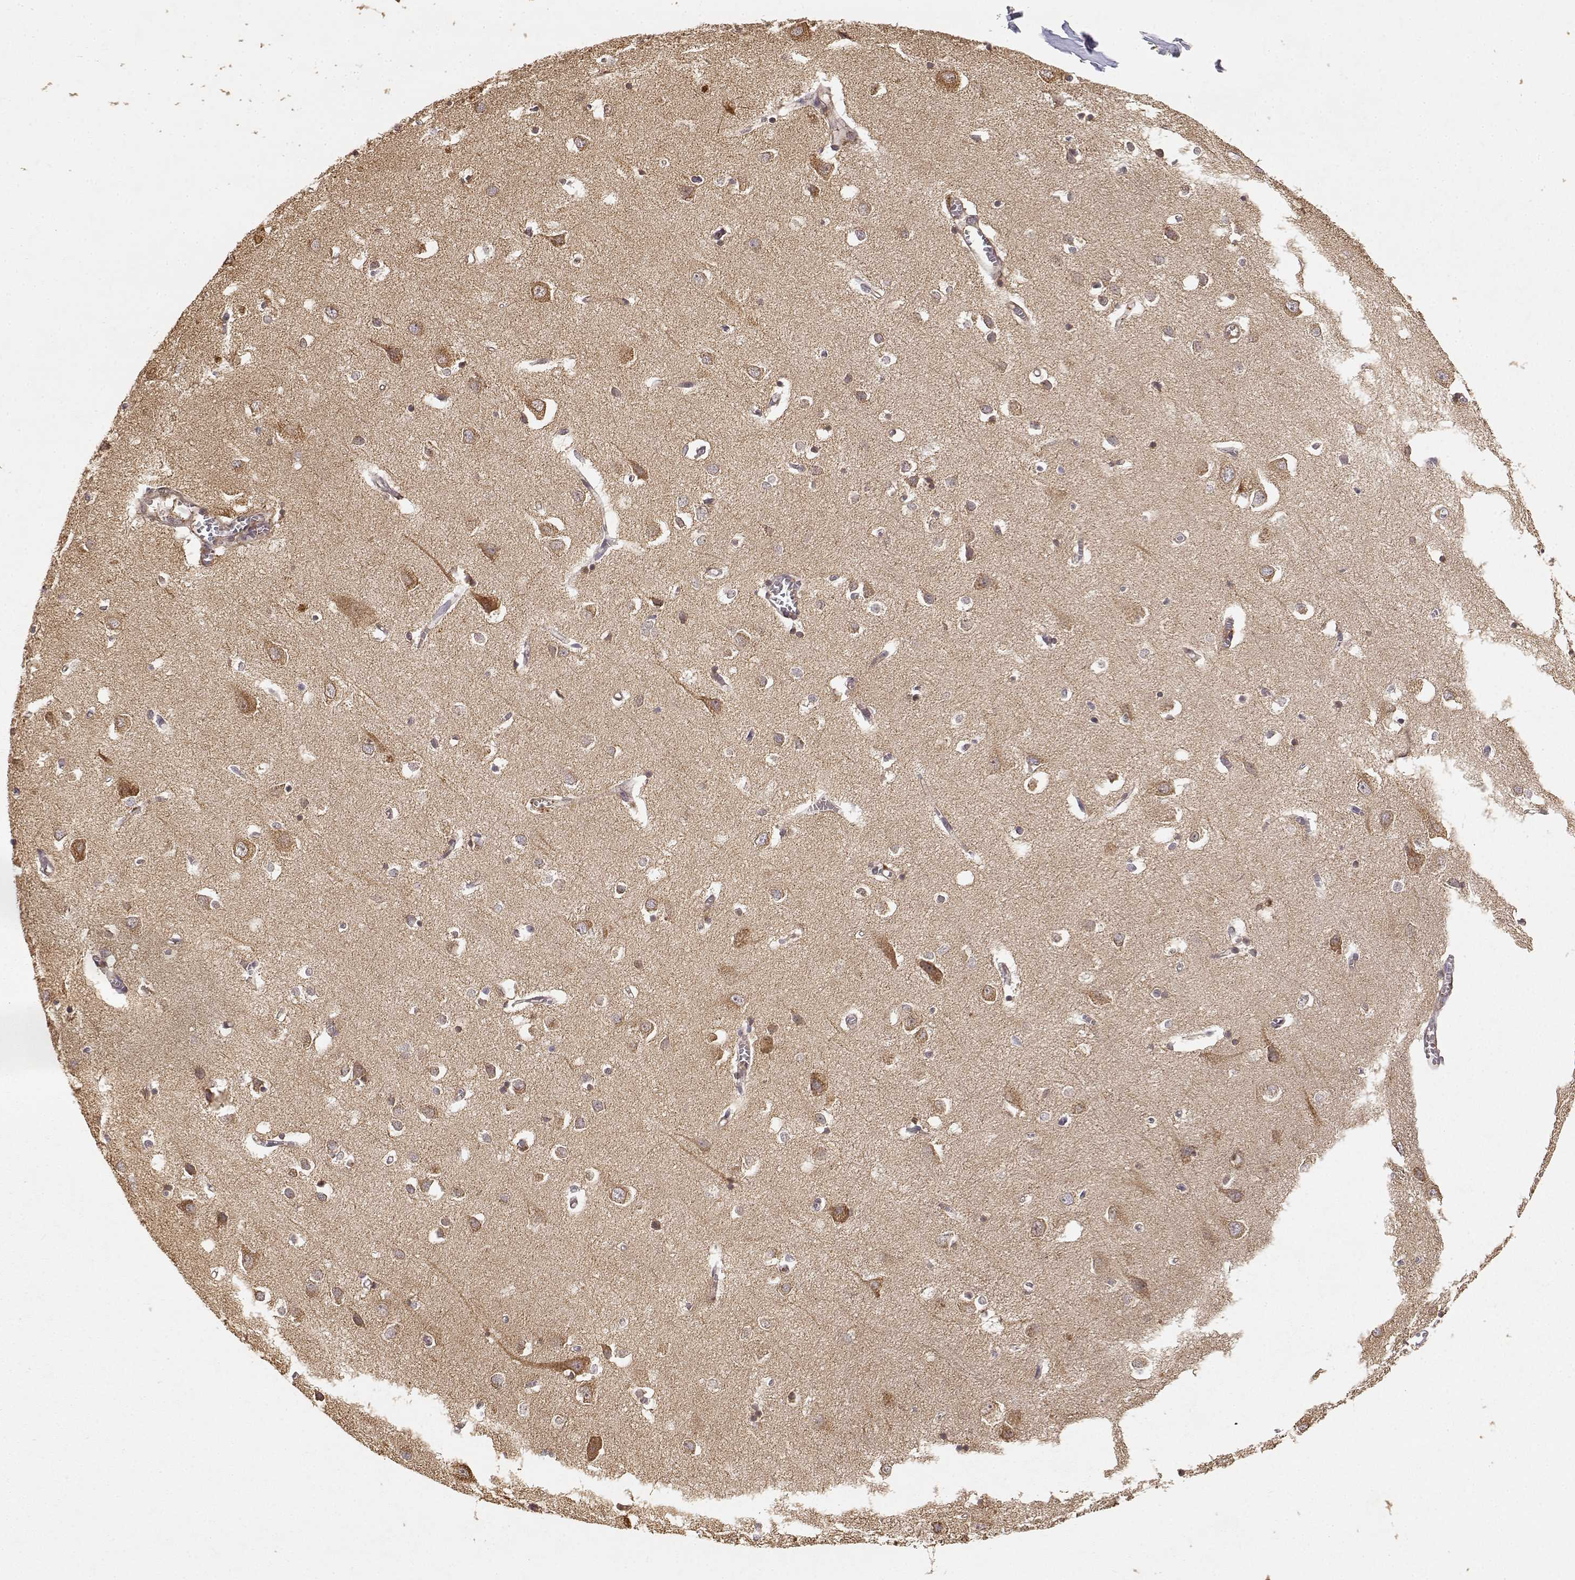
{"staining": {"intensity": "negative", "quantity": "none", "location": "none"}, "tissue": "cerebral cortex", "cell_type": "Endothelial cells", "image_type": "normal", "snomed": [{"axis": "morphology", "description": "Normal tissue, NOS"}, {"axis": "topography", "description": "Cerebral cortex"}], "caption": "IHC of benign cerebral cortex displays no positivity in endothelial cells.", "gene": "PICK1", "patient": {"sex": "male", "age": 70}}